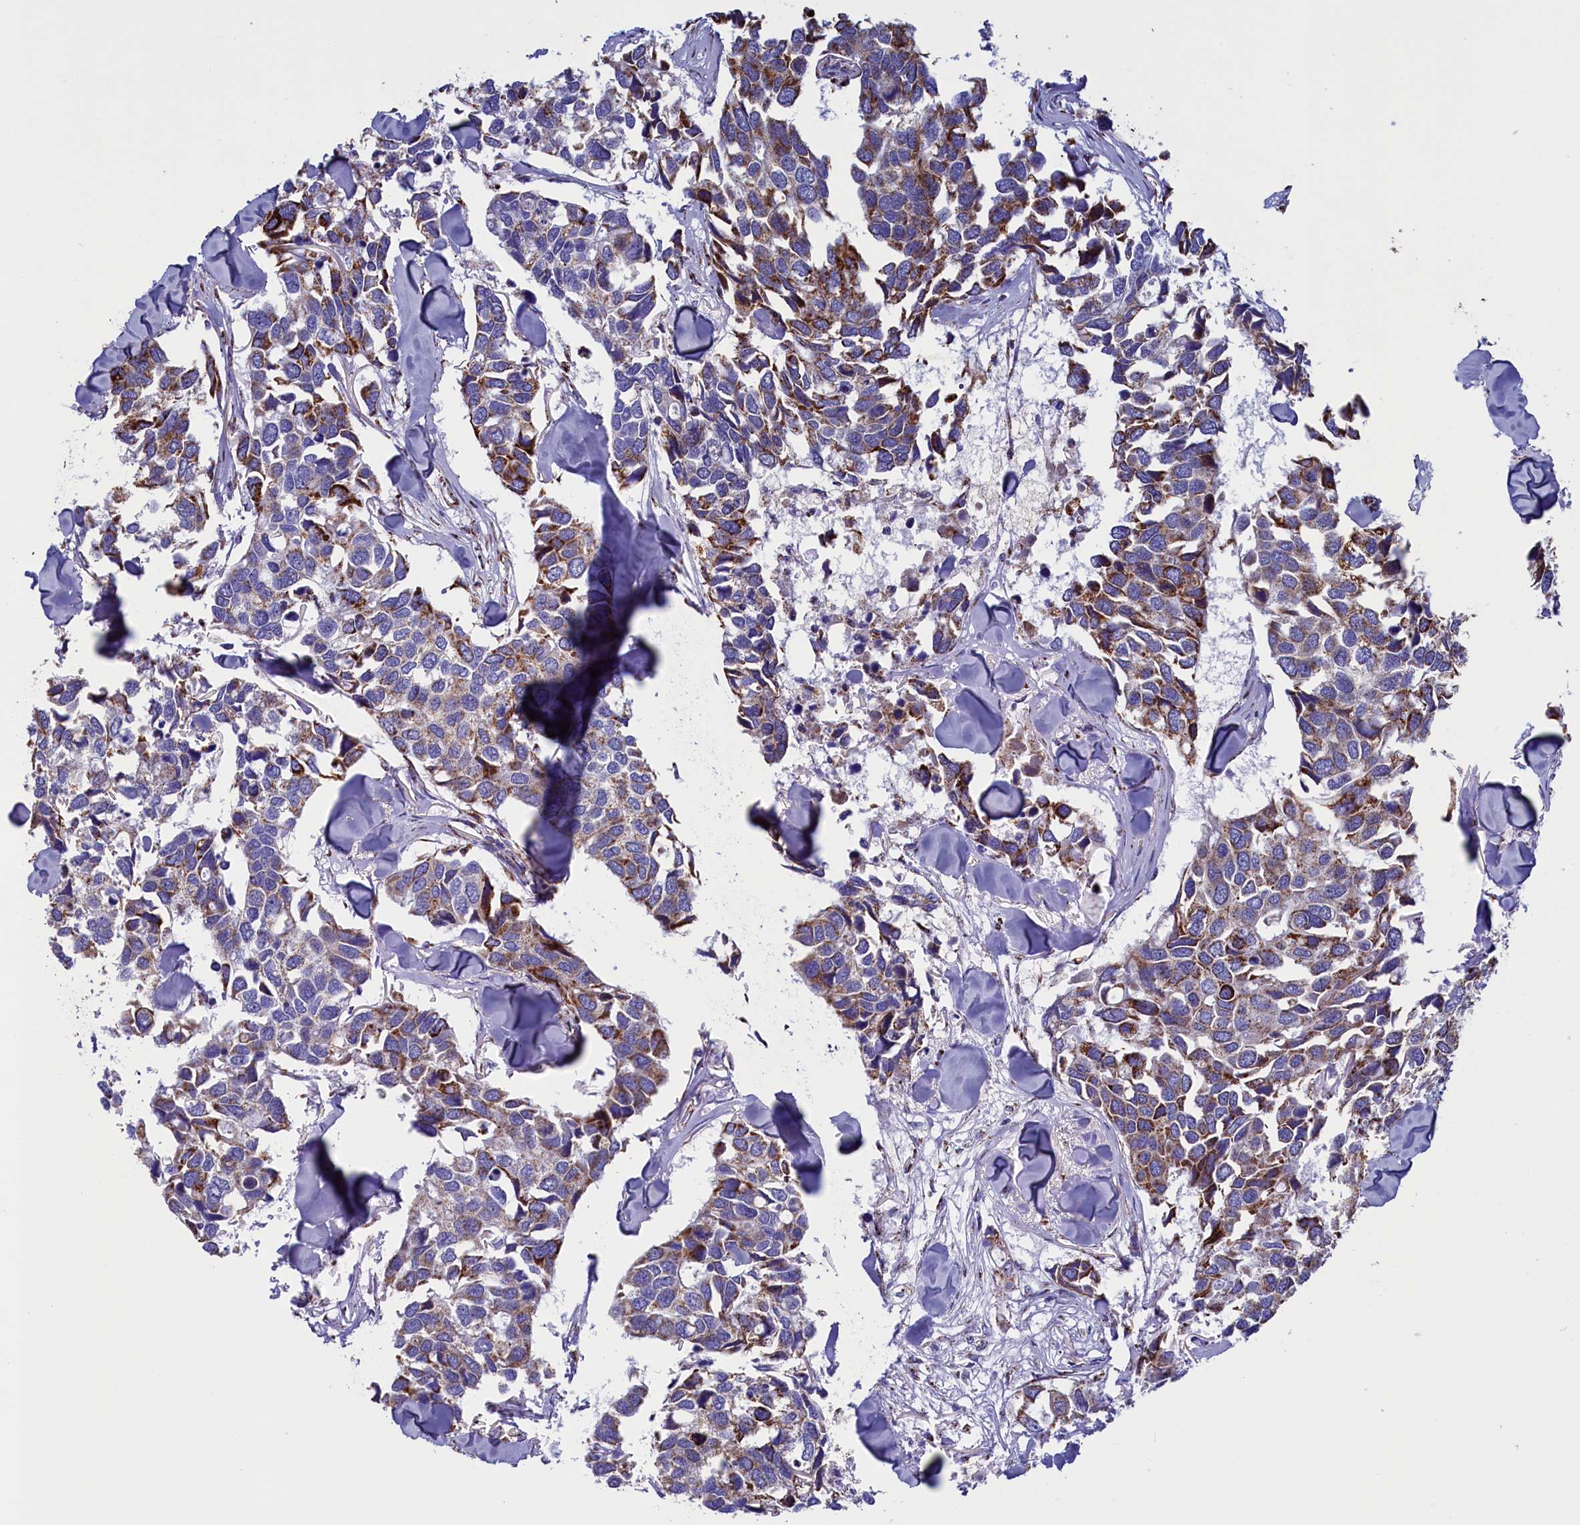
{"staining": {"intensity": "moderate", "quantity": "25%-75%", "location": "cytoplasmic/membranous"}, "tissue": "breast cancer", "cell_type": "Tumor cells", "image_type": "cancer", "snomed": [{"axis": "morphology", "description": "Duct carcinoma"}, {"axis": "topography", "description": "Breast"}], "caption": "The image reveals immunohistochemical staining of intraductal carcinoma (breast). There is moderate cytoplasmic/membranous positivity is identified in about 25%-75% of tumor cells. (Brightfield microscopy of DAB IHC at high magnification).", "gene": "SLC39A3", "patient": {"sex": "female", "age": 83}}